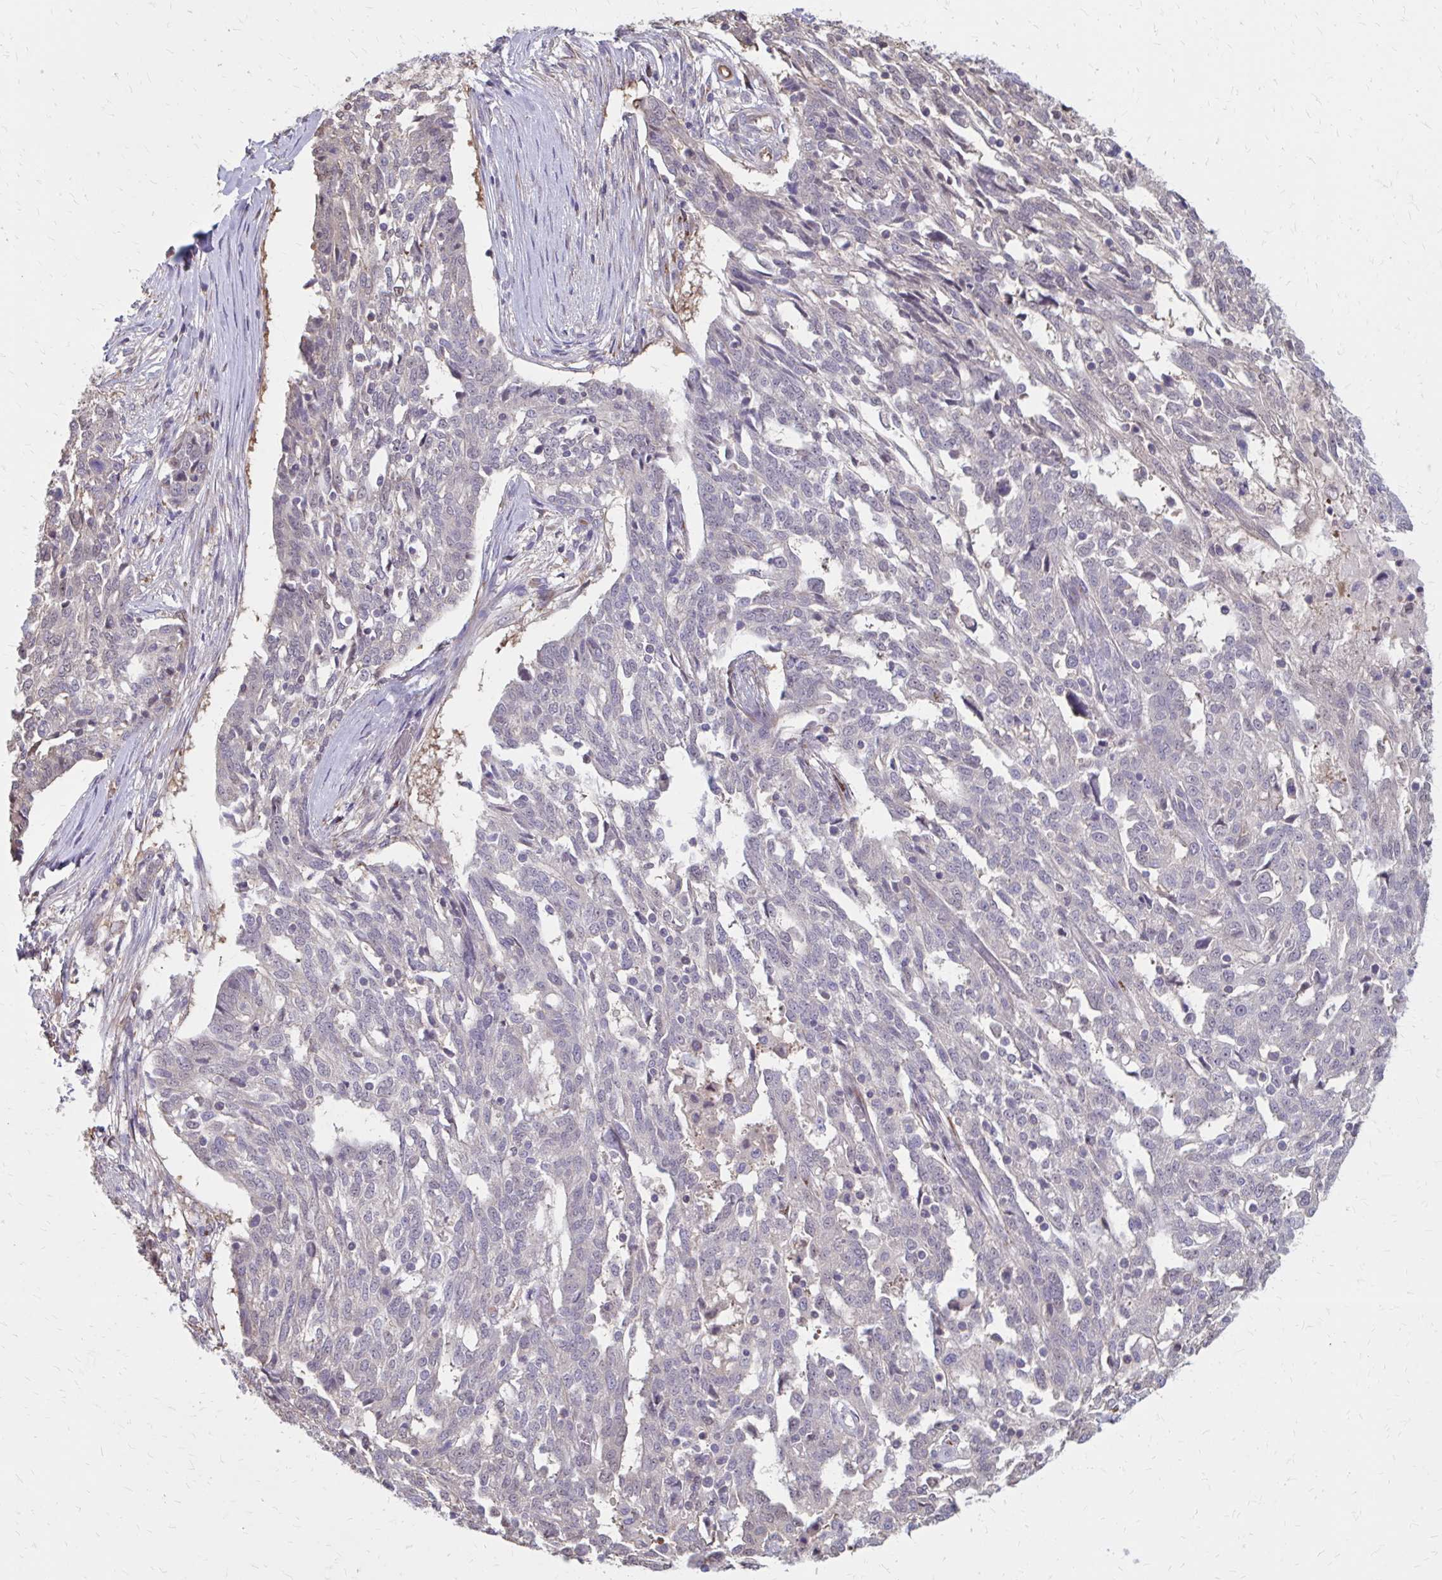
{"staining": {"intensity": "negative", "quantity": "none", "location": "none"}, "tissue": "ovarian cancer", "cell_type": "Tumor cells", "image_type": "cancer", "snomed": [{"axis": "morphology", "description": "Cystadenocarcinoma, serous, NOS"}, {"axis": "topography", "description": "Ovary"}], "caption": "IHC micrograph of human ovarian cancer (serous cystadenocarcinoma) stained for a protein (brown), which reveals no staining in tumor cells.", "gene": "IFI44L", "patient": {"sex": "female", "age": 67}}